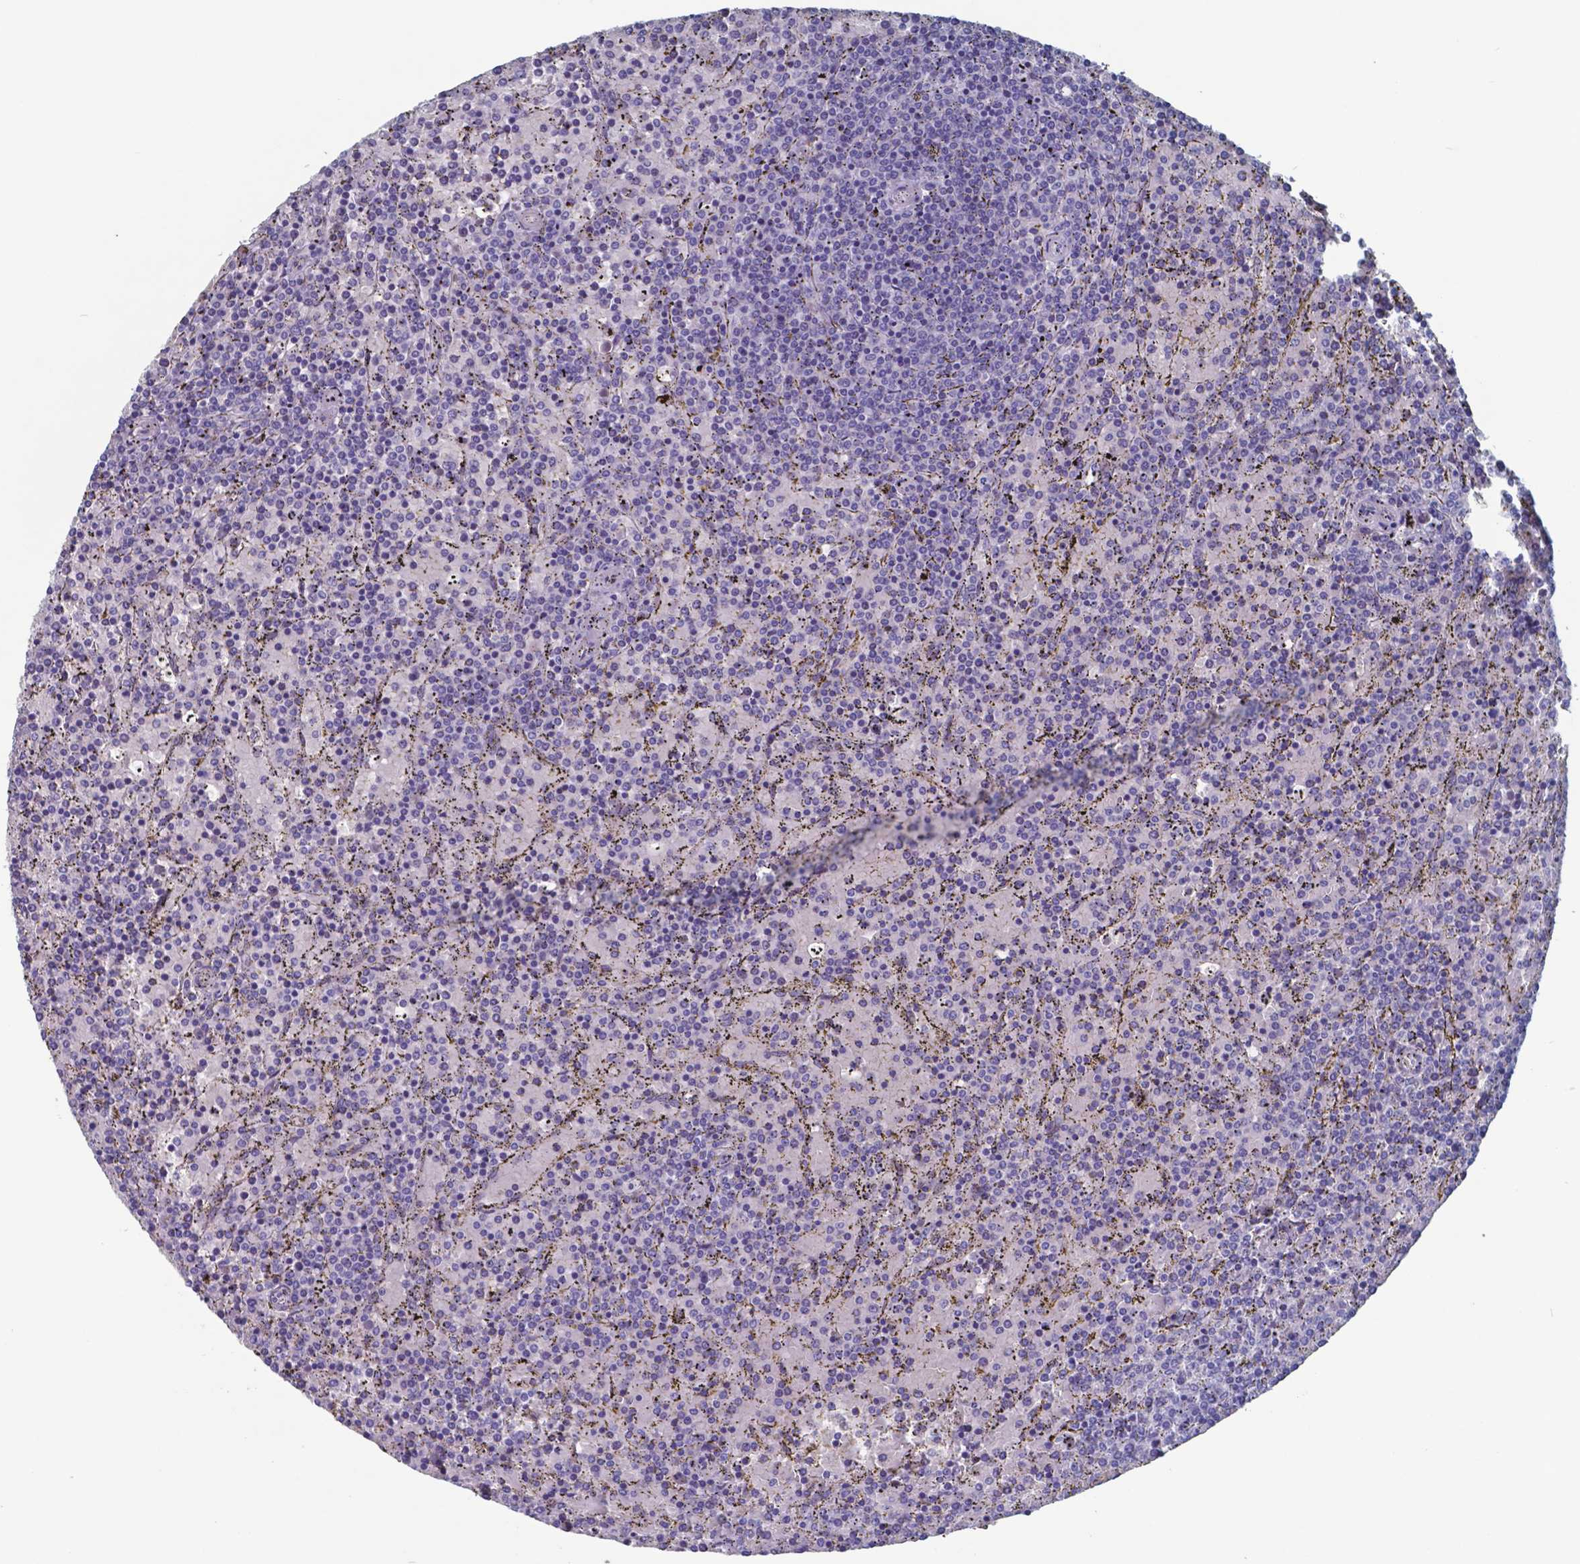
{"staining": {"intensity": "negative", "quantity": "none", "location": "none"}, "tissue": "lymphoma", "cell_type": "Tumor cells", "image_type": "cancer", "snomed": [{"axis": "morphology", "description": "Malignant lymphoma, non-Hodgkin's type, Low grade"}, {"axis": "topography", "description": "Spleen"}], "caption": "A histopathology image of human malignant lymphoma, non-Hodgkin's type (low-grade) is negative for staining in tumor cells. The staining is performed using DAB brown chromogen with nuclei counter-stained in using hematoxylin.", "gene": "TTR", "patient": {"sex": "female", "age": 77}}